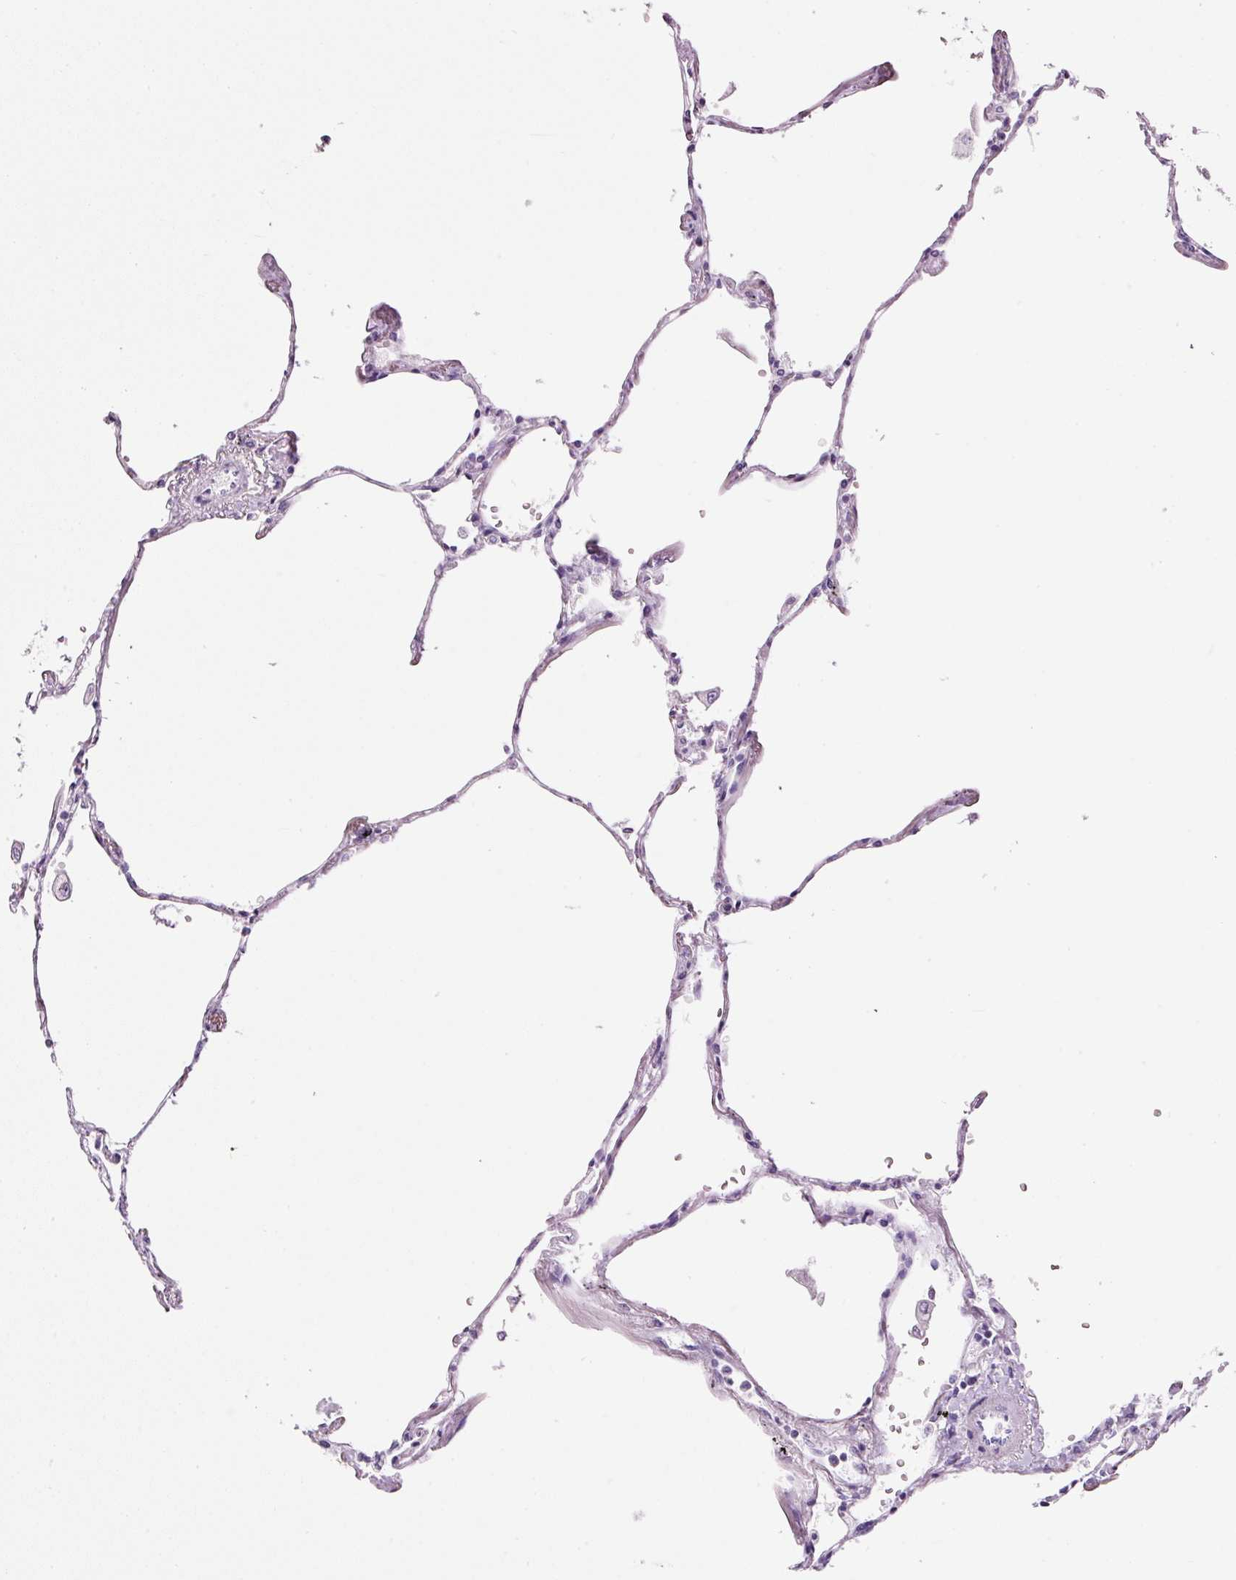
{"staining": {"intensity": "moderate", "quantity": "<25%", "location": "nuclear"}, "tissue": "lung", "cell_type": "Alveolar cells", "image_type": "normal", "snomed": [{"axis": "morphology", "description": "Normal tissue, NOS"}, {"axis": "topography", "description": "Lung"}], "caption": "IHC of normal lung shows low levels of moderate nuclear positivity in about <25% of alveolar cells. IHC stains the protein of interest in brown and the nuclei are stained blue.", "gene": "SRC", "patient": {"sex": "female", "age": 67}}